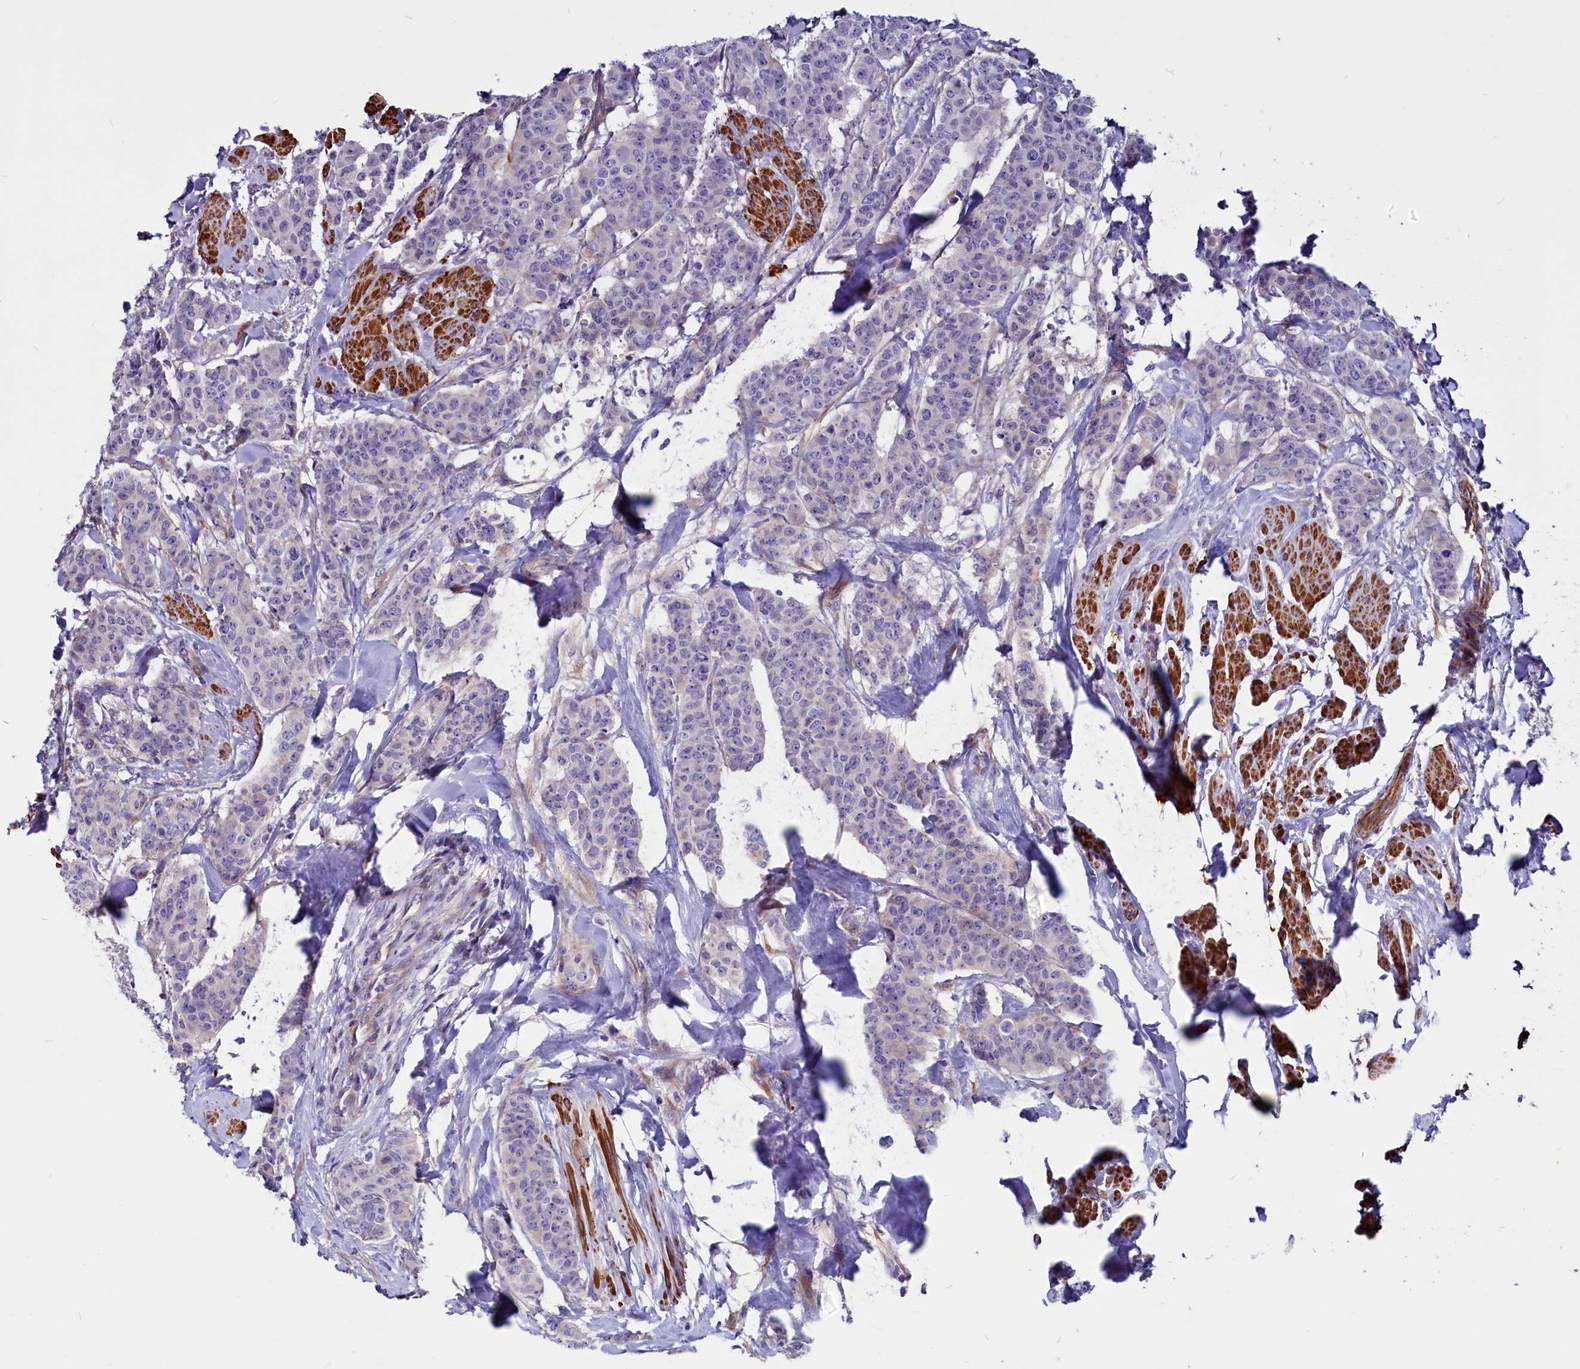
{"staining": {"intensity": "negative", "quantity": "none", "location": "none"}, "tissue": "breast cancer", "cell_type": "Tumor cells", "image_type": "cancer", "snomed": [{"axis": "morphology", "description": "Duct carcinoma"}, {"axis": "topography", "description": "Breast"}], "caption": "Photomicrograph shows no significant protein expression in tumor cells of intraductal carcinoma (breast). The staining was performed using DAB (3,3'-diaminobenzidine) to visualize the protein expression in brown, while the nuclei were stained in blue with hematoxylin (Magnification: 20x).", "gene": "ZNF749", "patient": {"sex": "female", "age": 40}}